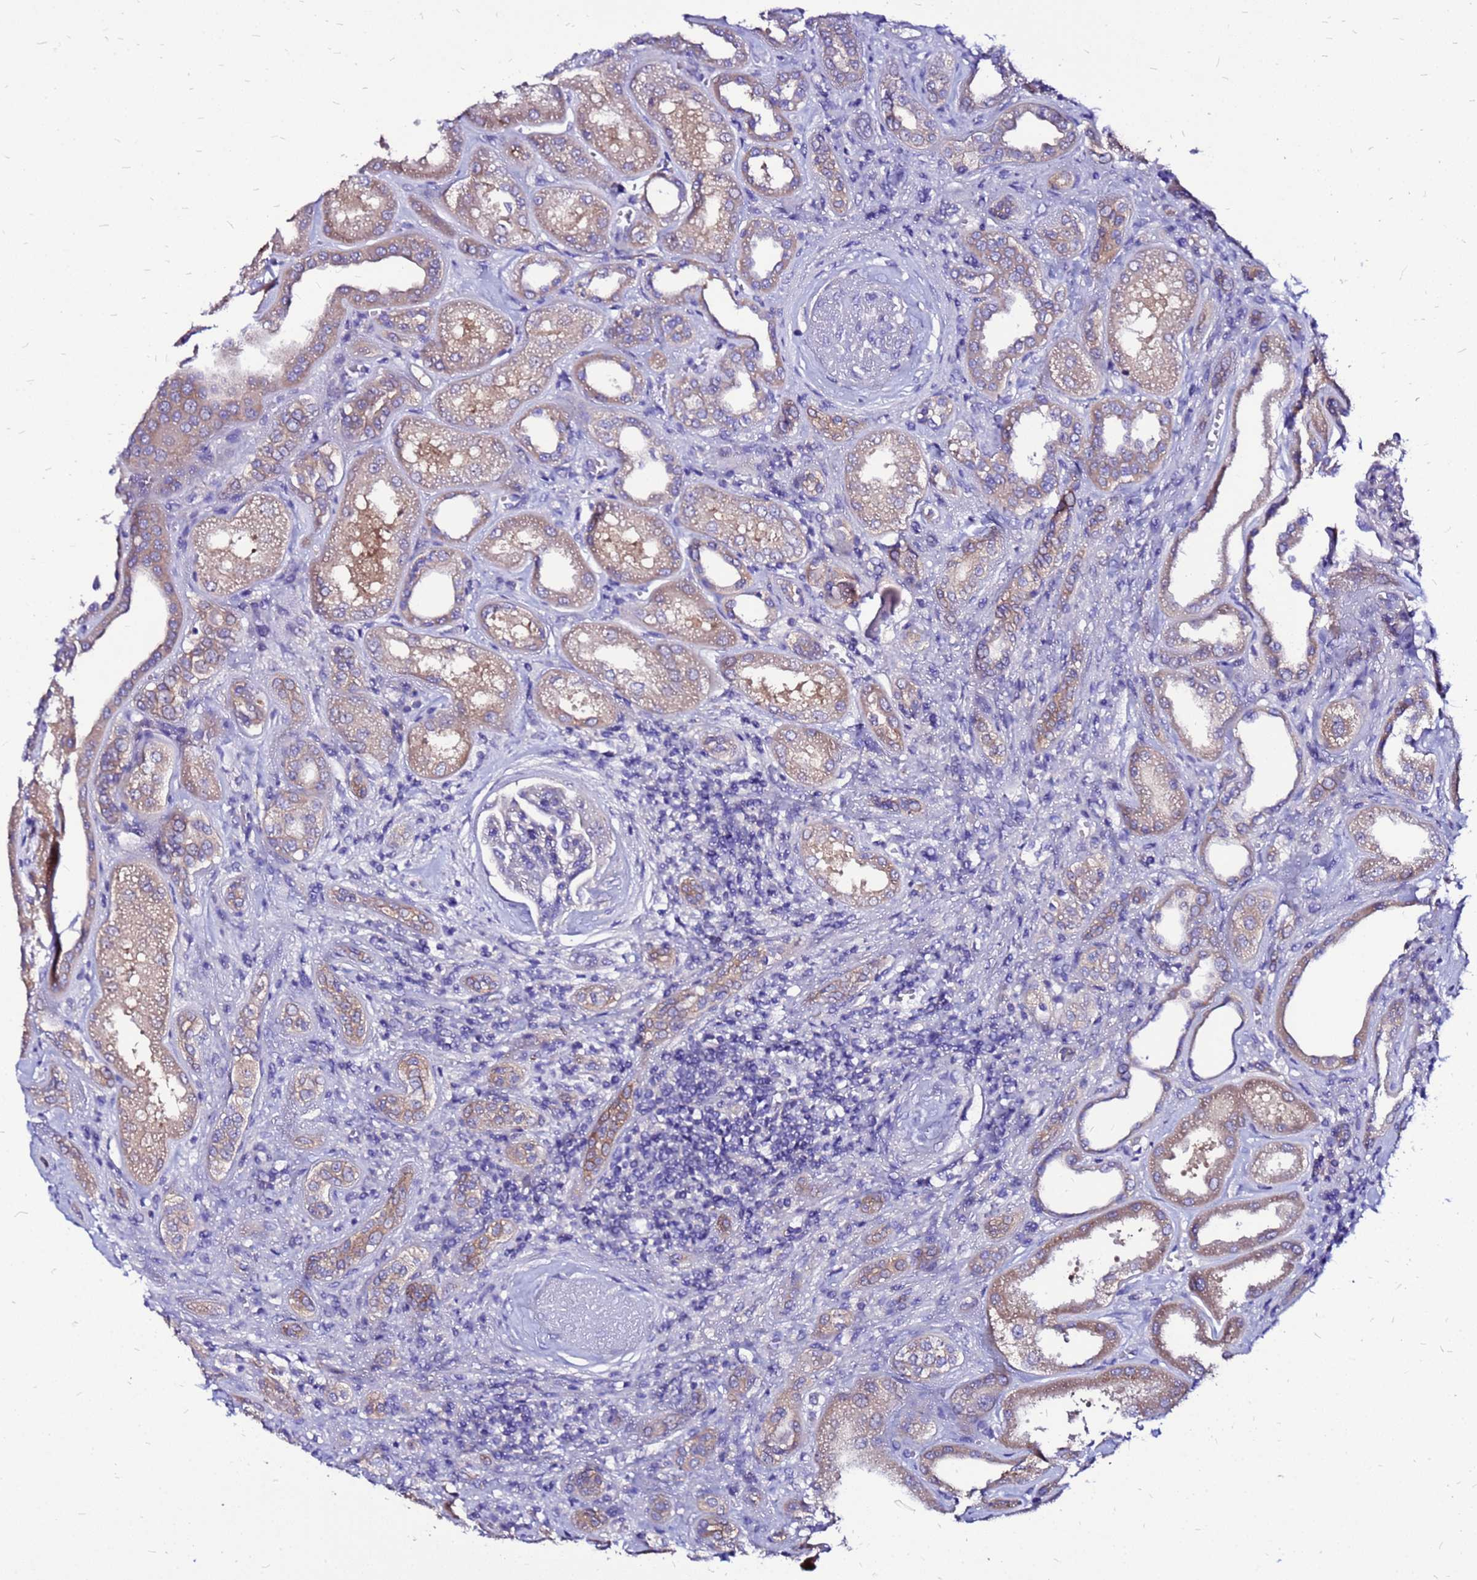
{"staining": {"intensity": "negative", "quantity": "none", "location": "none"}, "tissue": "kidney", "cell_type": "Cells in glomeruli", "image_type": "normal", "snomed": [{"axis": "morphology", "description": "Normal tissue, NOS"}, {"axis": "morphology", "description": "Adenocarcinoma, NOS"}, {"axis": "topography", "description": "Kidney"}], "caption": "DAB immunohistochemical staining of unremarkable human kidney exhibits no significant staining in cells in glomeruli.", "gene": "ARHGEF35", "patient": {"sex": "female", "age": 68}}